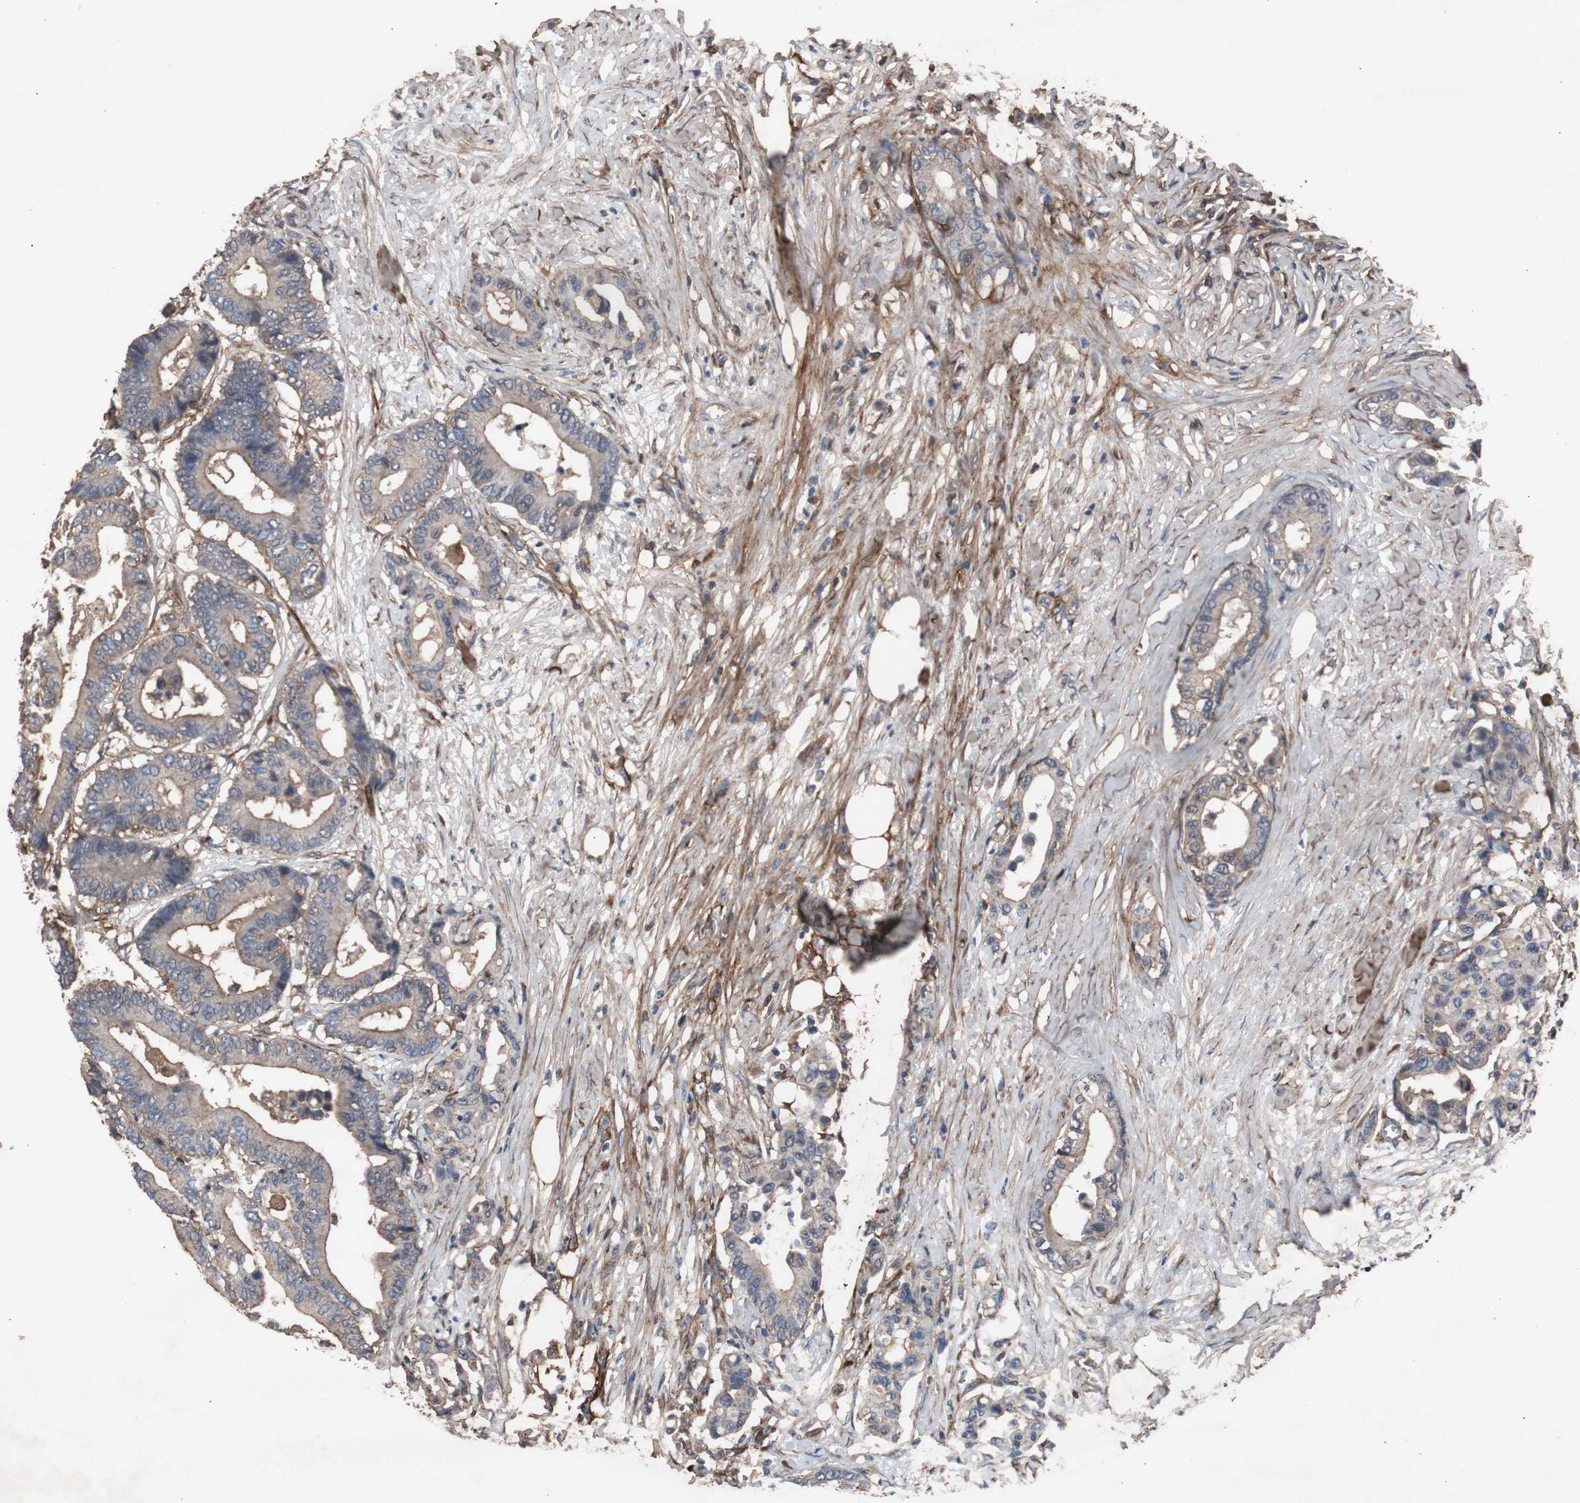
{"staining": {"intensity": "weak", "quantity": ">75%", "location": "cytoplasmic/membranous"}, "tissue": "colorectal cancer", "cell_type": "Tumor cells", "image_type": "cancer", "snomed": [{"axis": "morphology", "description": "Normal tissue, NOS"}, {"axis": "morphology", "description": "Adenocarcinoma, NOS"}, {"axis": "topography", "description": "Colon"}], "caption": "This is a photomicrograph of immunohistochemistry staining of colorectal cancer (adenocarcinoma), which shows weak positivity in the cytoplasmic/membranous of tumor cells.", "gene": "COL6A2", "patient": {"sex": "male", "age": 82}}